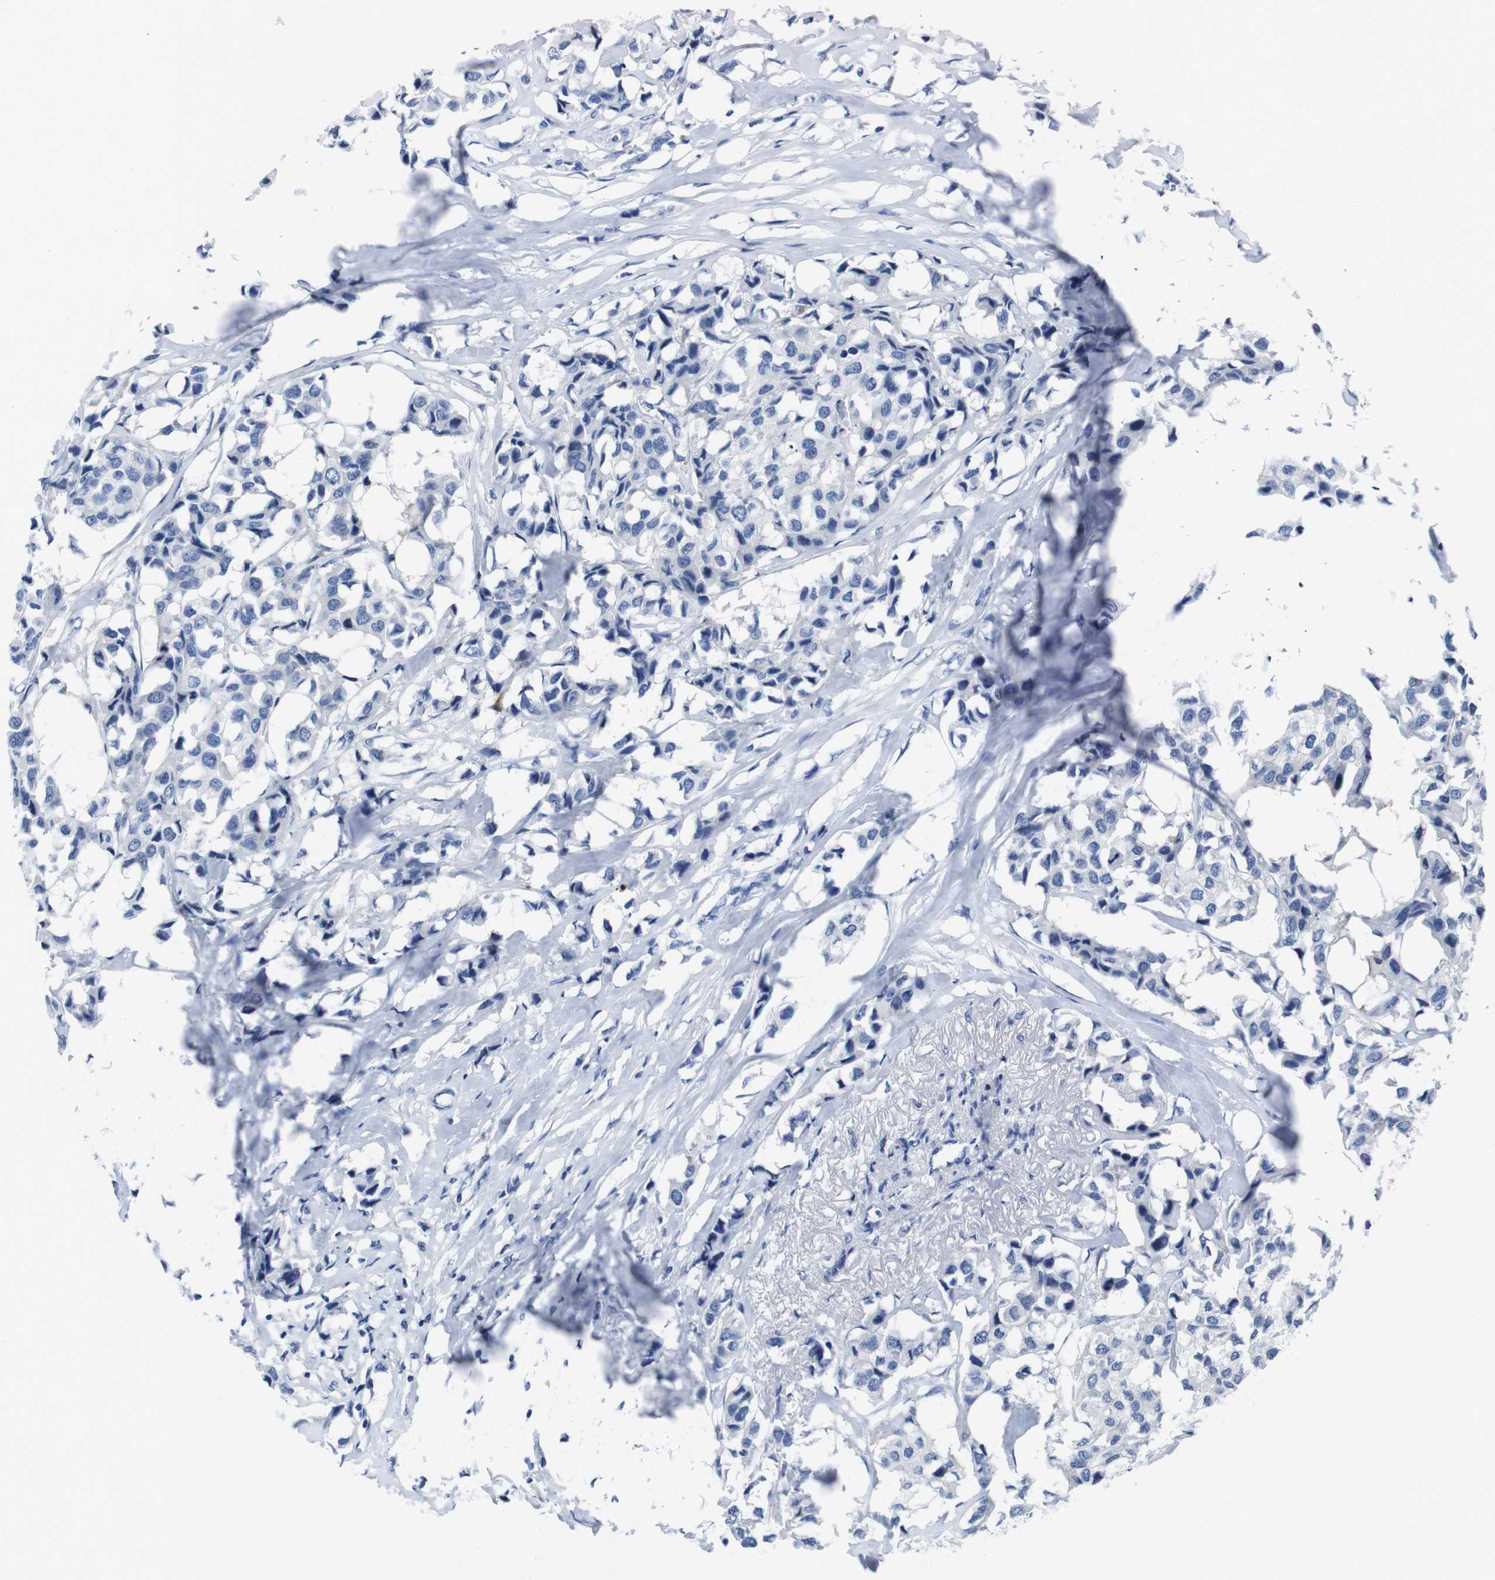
{"staining": {"intensity": "negative", "quantity": "none", "location": "none"}, "tissue": "breast cancer", "cell_type": "Tumor cells", "image_type": "cancer", "snomed": [{"axis": "morphology", "description": "Duct carcinoma"}, {"axis": "topography", "description": "Breast"}], "caption": "High magnification brightfield microscopy of intraductal carcinoma (breast) stained with DAB (3,3'-diaminobenzidine) (brown) and counterstained with hematoxylin (blue): tumor cells show no significant staining.", "gene": "EIF4A1", "patient": {"sex": "female", "age": 80}}